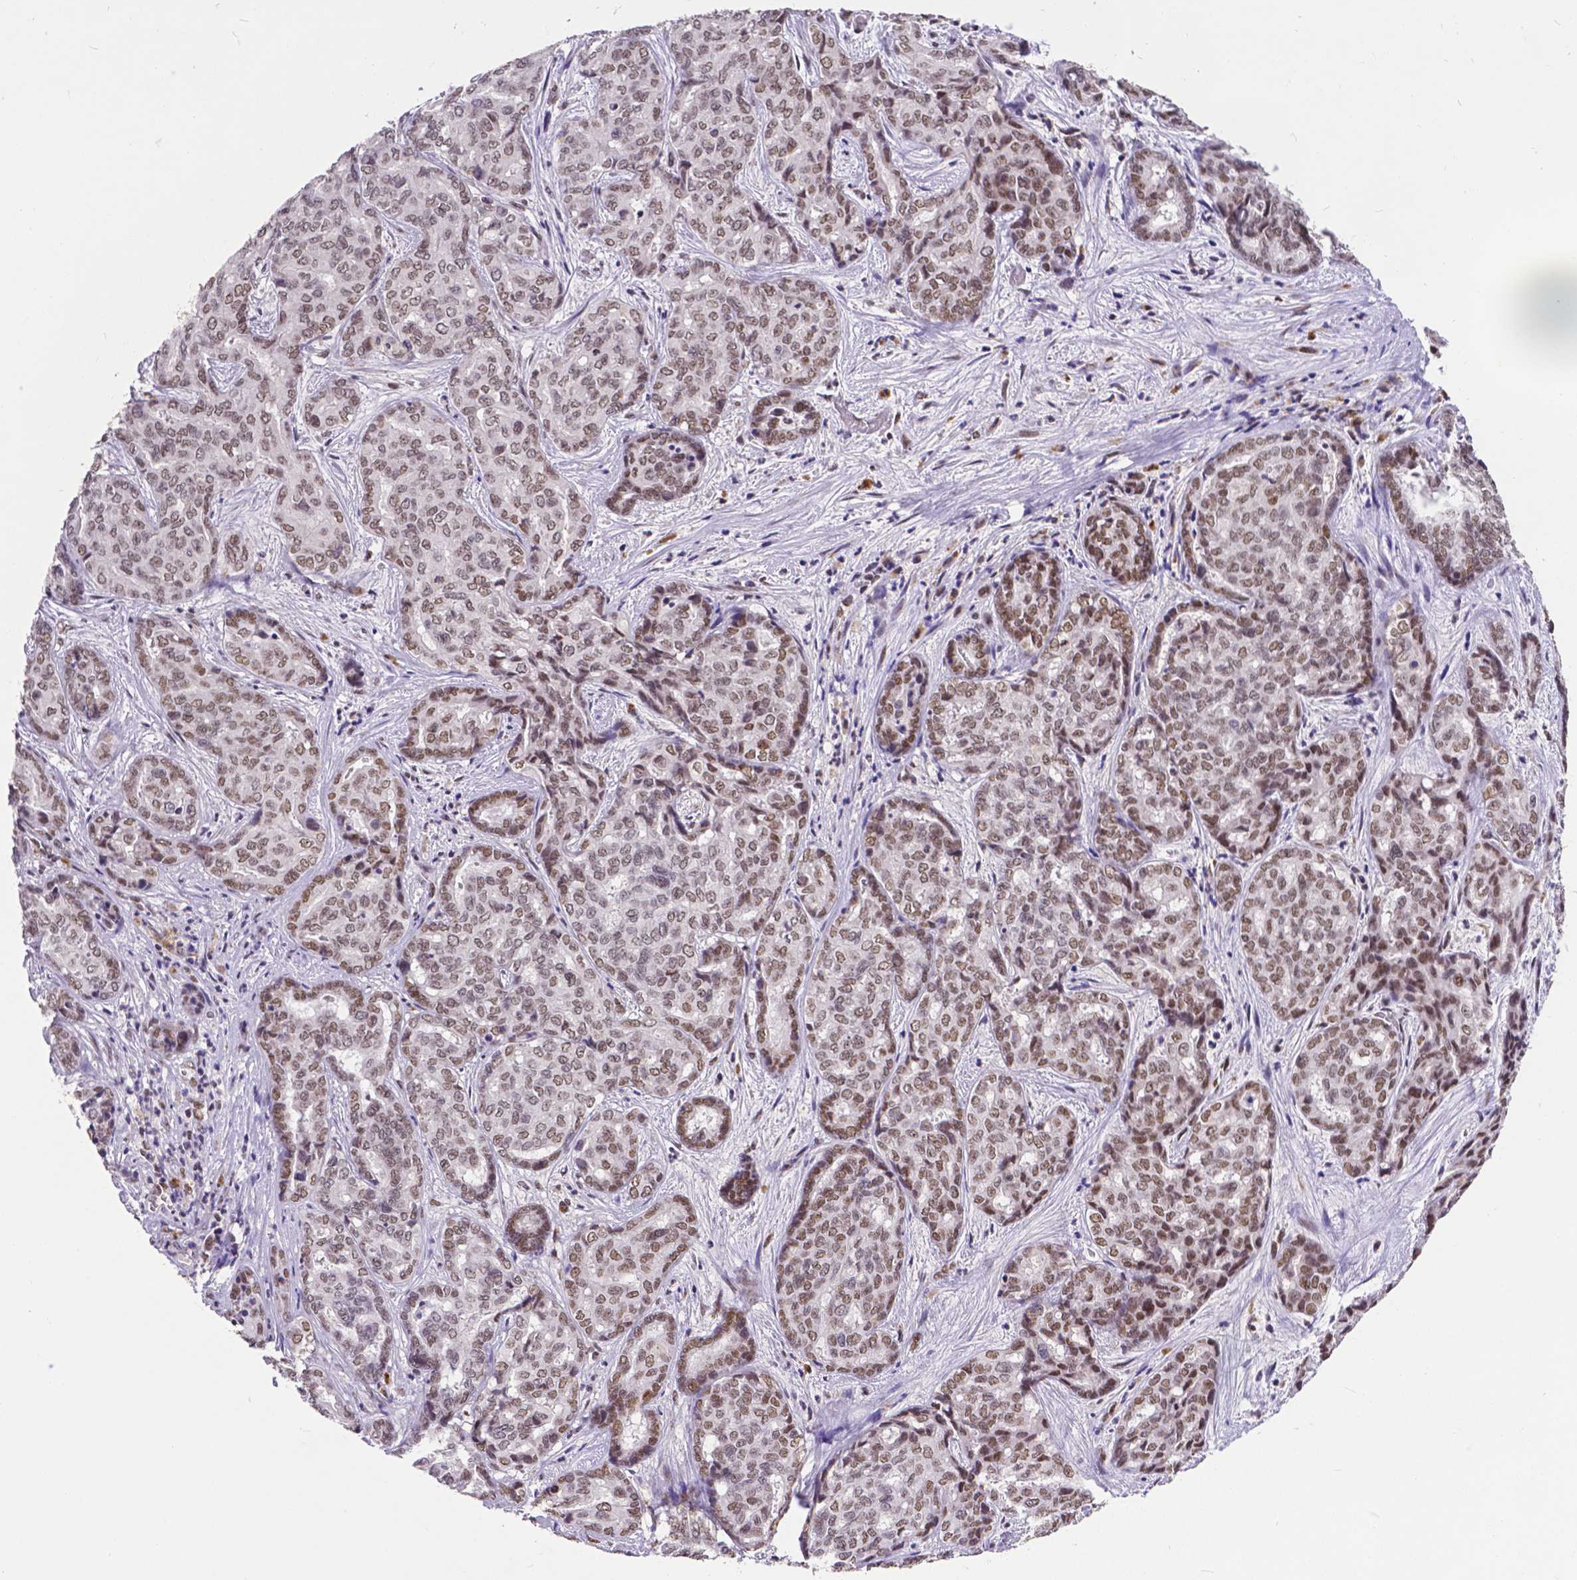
{"staining": {"intensity": "weak", "quantity": ">75%", "location": "nuclear"}, "tissue": "liver cancer", "cell_type": "Tumor cells", "image_type": "cancer", "snomed": [{"axis": "morphology", "description": "Cholangiocarcinoma"}, {"axis": "topography", "description": "Liver"}], "caption": "High-power microscopy captured an immunohistochemistry photomicrograph of cholangiocarcinoma (liver), revealing weak nuclear staining in about >75% of tumor cells. (brown staining indicates protein expression, while blue staining denotes nuclei).", "gene": "ATRX", "patient": {"sex": "female", "age": 64}}